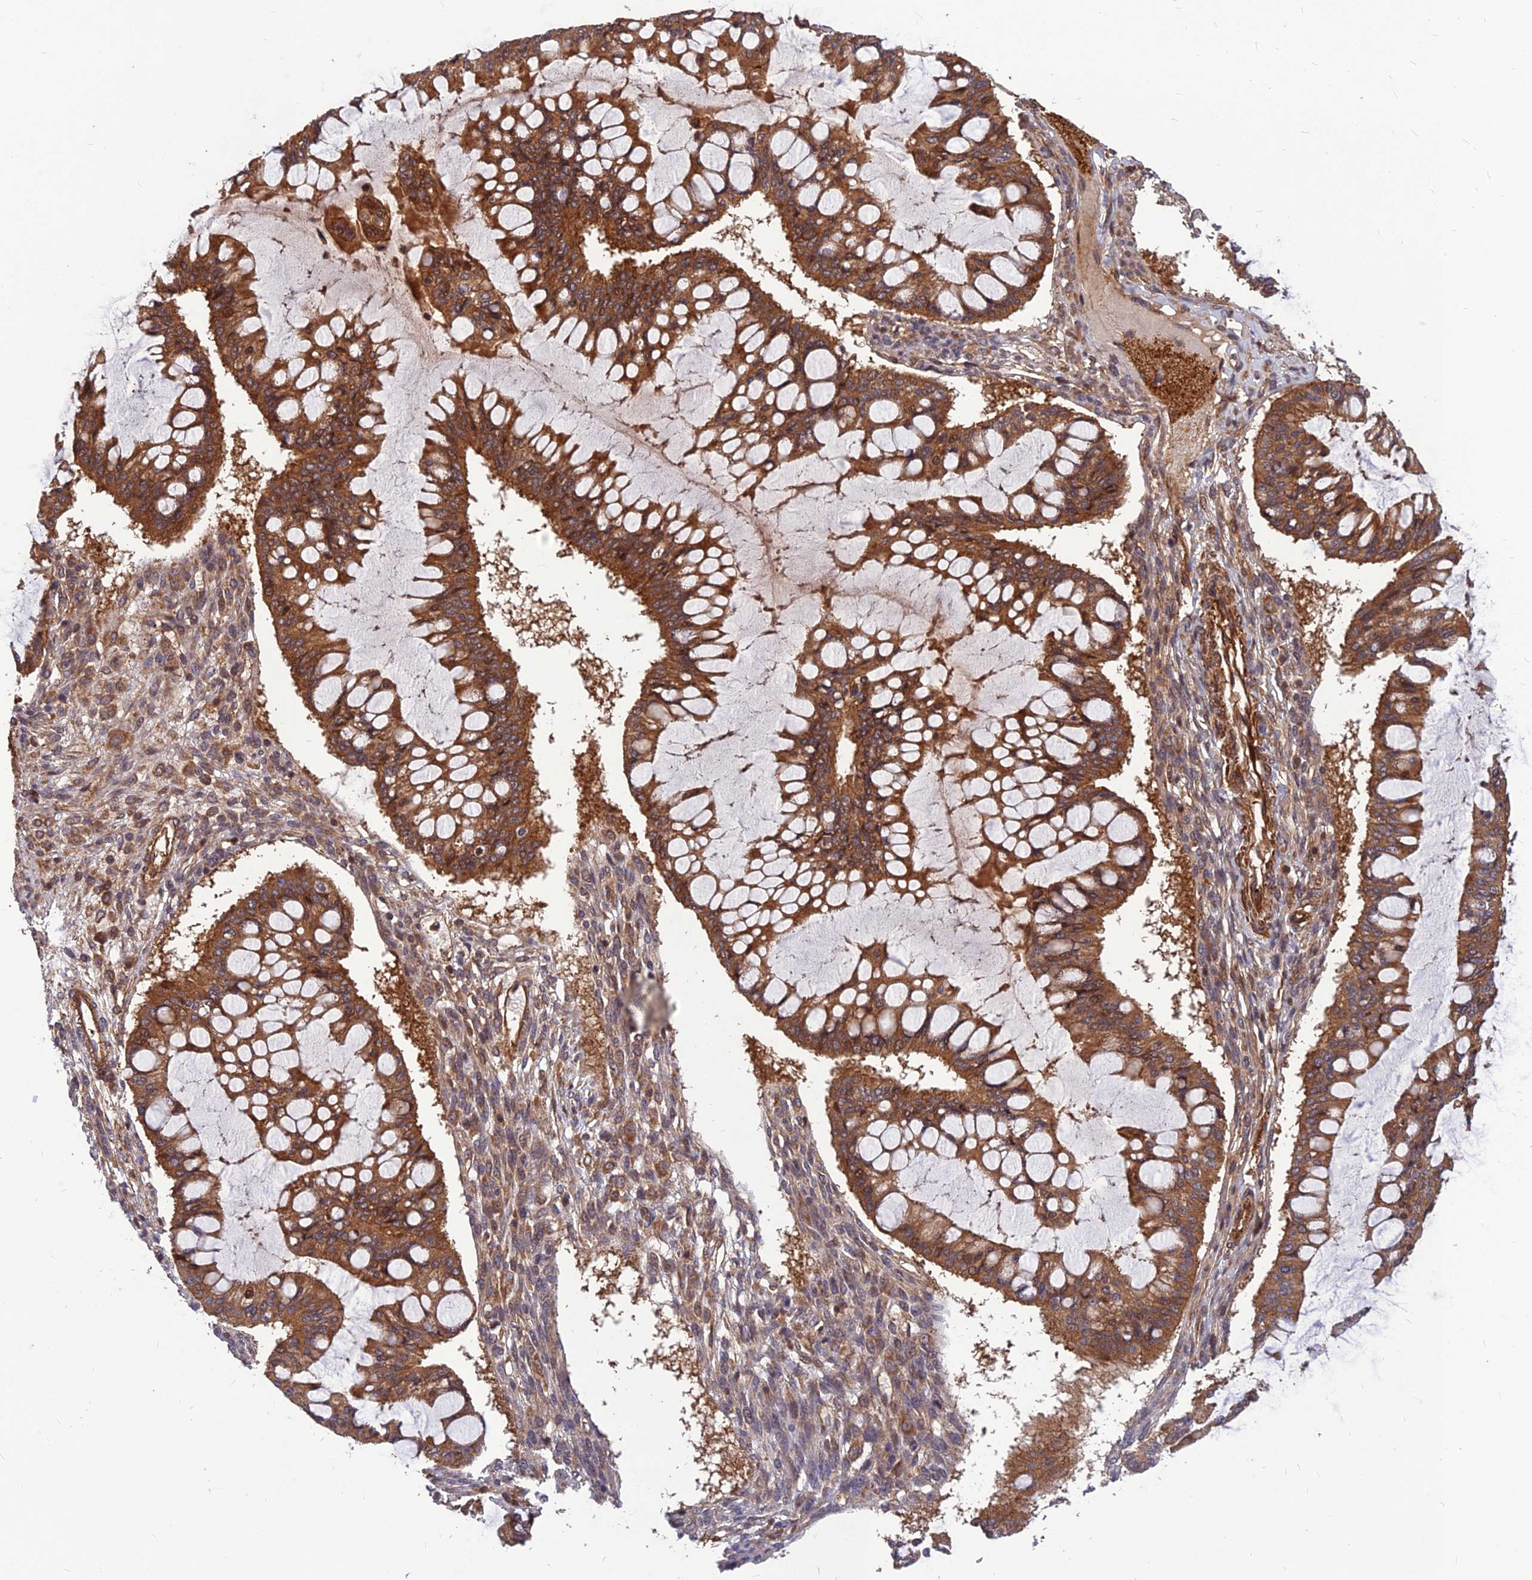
{"staining": {"intensity": "moderate", "quantity": ">75%", "location": "cytoplasmic/membranous"}, "tissue": "ovarian cancer", "cell_type": "Tumor cells", "image_type": "cancer", "snomed": [{"axis": "morphology", "description": "Cystadenocarcinoma, mucinous, NOS"}, {"axis": "topography", "description": "Ovary"}], "caption": "The immunohistochemical stain shows moderate cytoplasmic/membranous staining in tumor cells of ovarian cancer (mucinous cystadenocarcinoma) tissue.", "gene": "RELCH", "patient": {"sex": "female", "age": 73}}